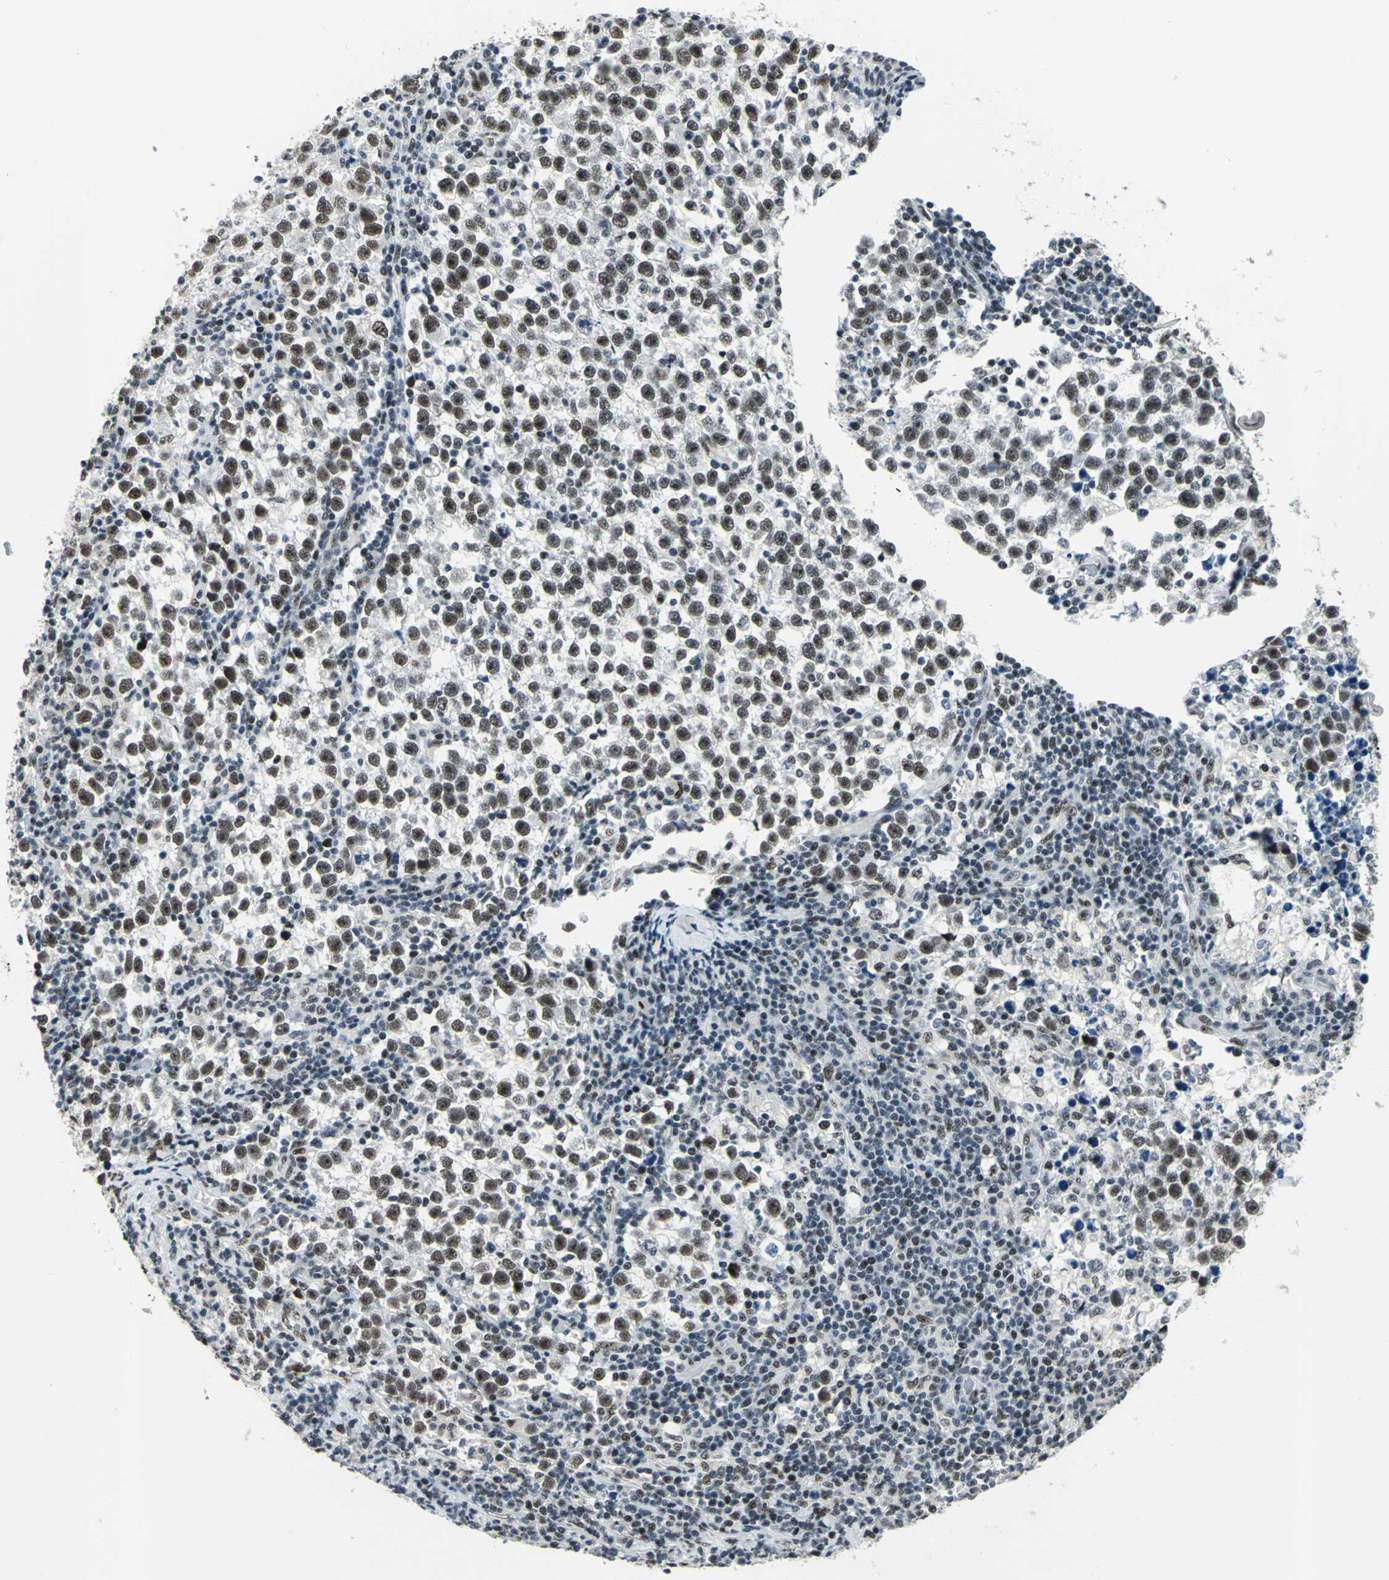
{"staining": {"intensity": "strong", "quantity": ">75%", "location": "nuclear"}, "tissue": "testis cancer", "cell_type": "Tumor cells", "image_type": "cancer", "snomed": [{"axis": "morphology", "description": "Seminoma, NOS"}, {"axis": "topography", "description": "Testis"}], "caption": "This is an image of IHC staining of testis cancer (seminoma), which shows strong staining in the nuclear of tumor cells.", "gene": "KAT6B", "patient": {"sex": "male", "age": 43}}